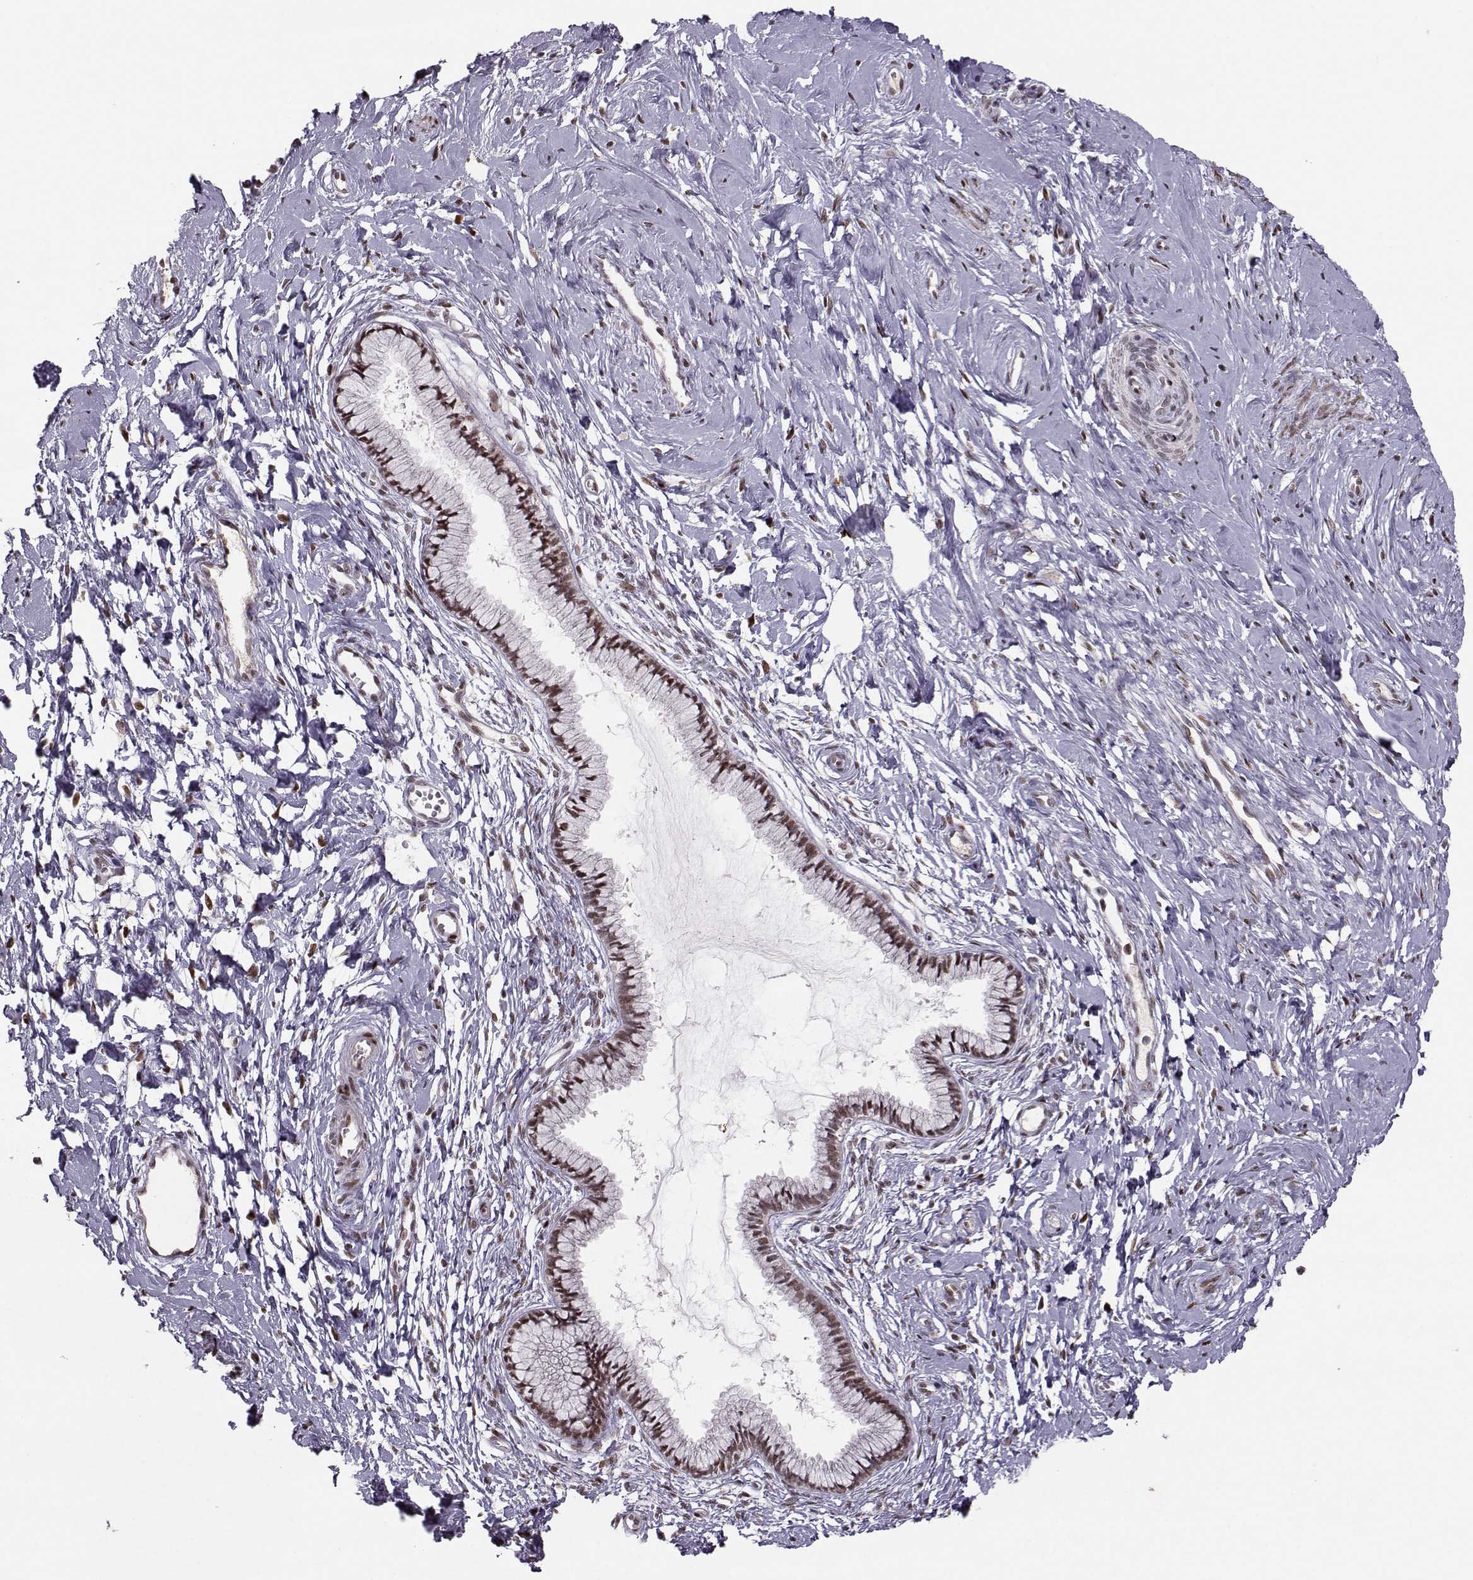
{"staining": {"intensity": "strong", "quantity": ">75%", "location": "nuclear"}, "tissue": "cervix", "cell_type": "Glandular cells", "image_type": "normal", "snomed": [{"axis": "morphology", "description": "Normal tissue, NOS"}, {"axis": "topography", "description": "Cervix"}], "caption": "High-magnification brightfield microscopy of benign cervix stained with DAB (3,3'-diaminobenzidine) (brown) and counterstained with hematoxylin (blue). glandular cells exhibit strong nuclear staining is identified in approximately>75% of cells. Immunohistochemistry (ihc) stains the protein of interest in brown and the nuclei are stained blue.", "gene": "SNAPC2", "patient": {"sex": "female", "age": 40}}